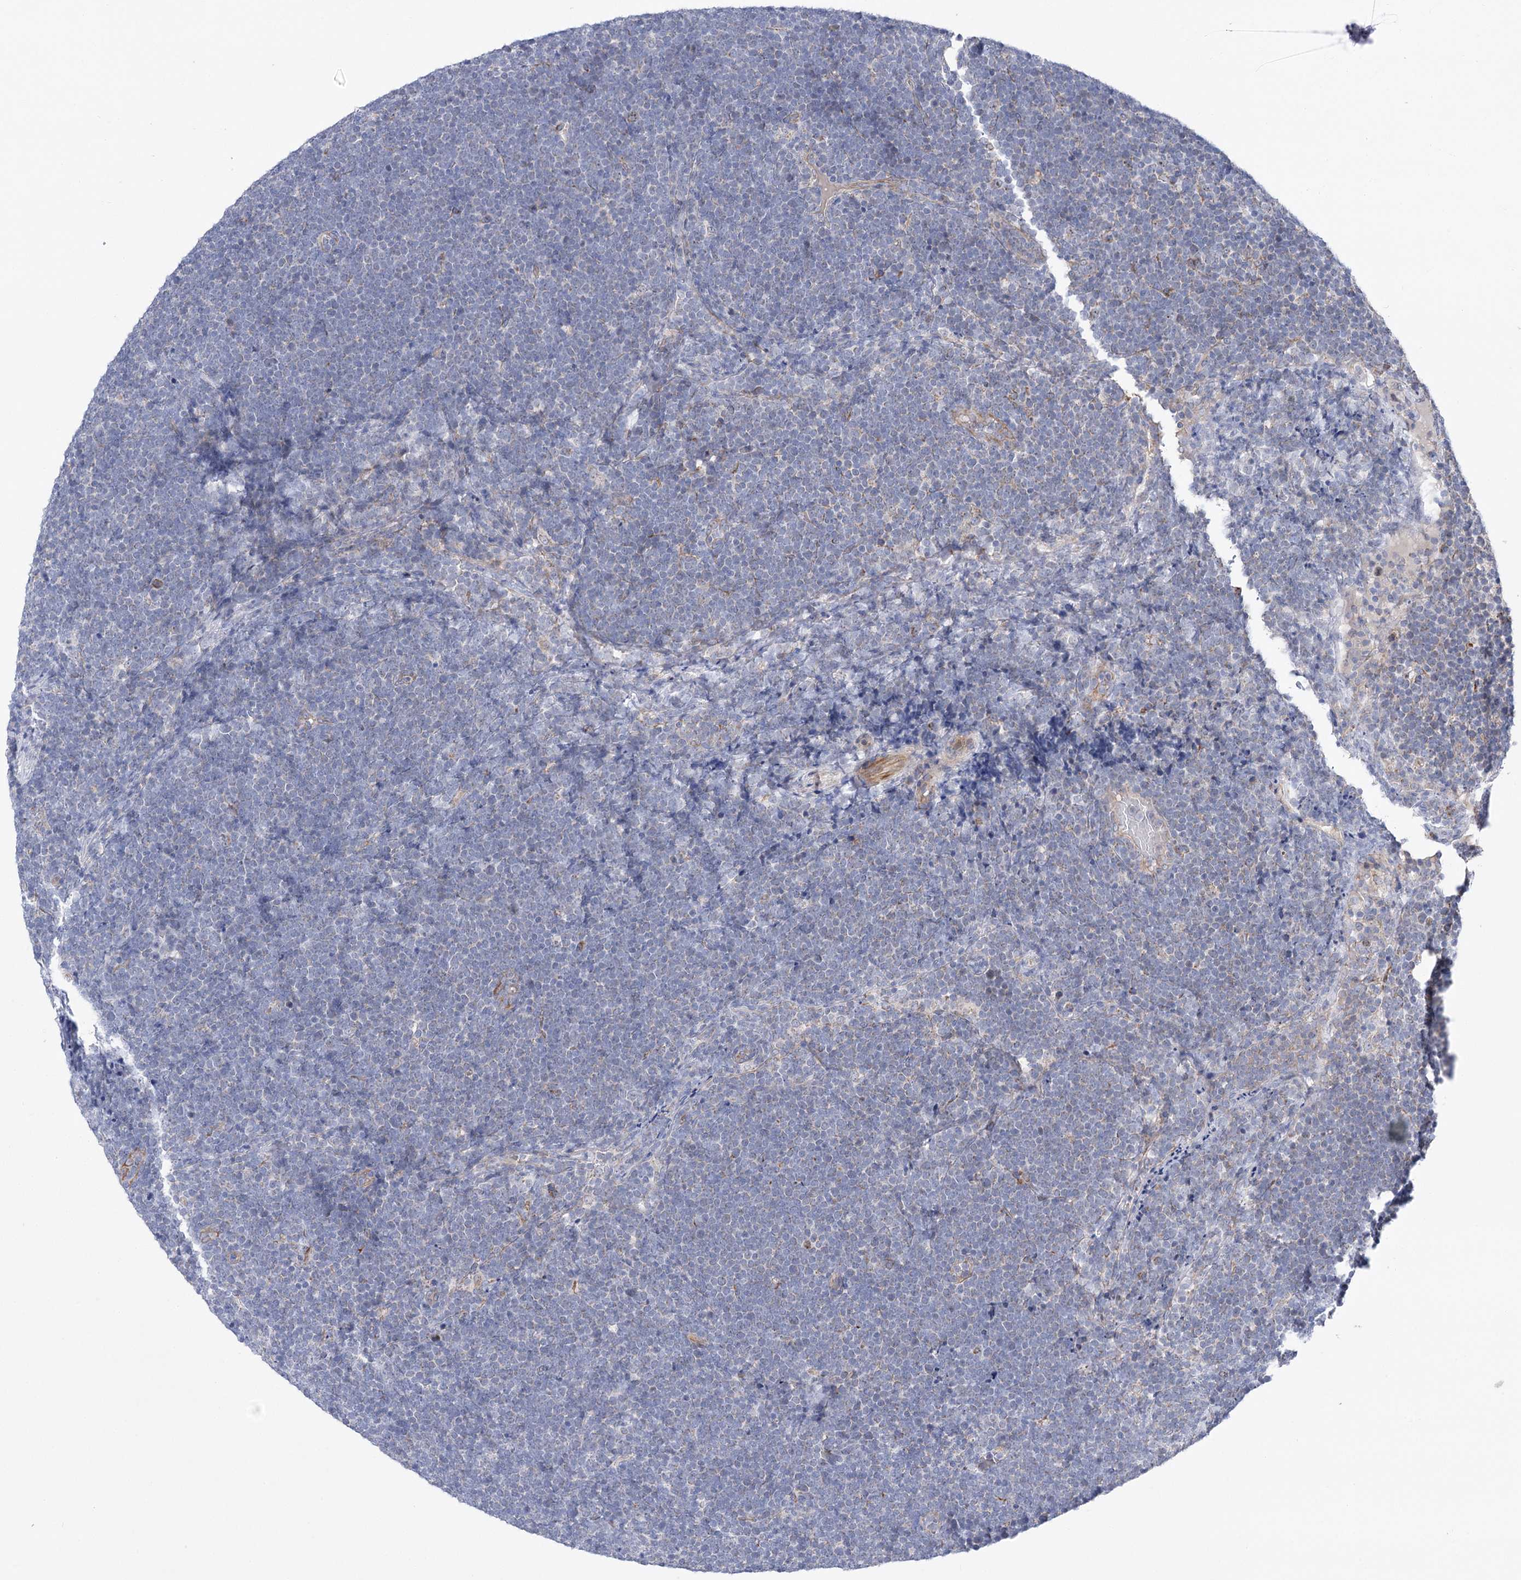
{"staining": {"intensity": "moderate", "quantity": "<25%", "location": "cytoplasmic/membranous"}, "tissue": "lymphoma", "cell_type": "Tumor cells", "image_type": "cancer", "snomed": [{"axis": "morphology", "description": "Malignant lymphoma, non-Hodgkin's type, High grade"}, {"axis": "topography", "description": "Lymph node"}], "caption": "A high-resolution image shows IHC staining of lymphoma, which displays moderate cytoplasmic/membranous expression in about <25% of tumor cells.", "gene": "ECHDC3", "patient": {"sex": "male", "age": 13}}